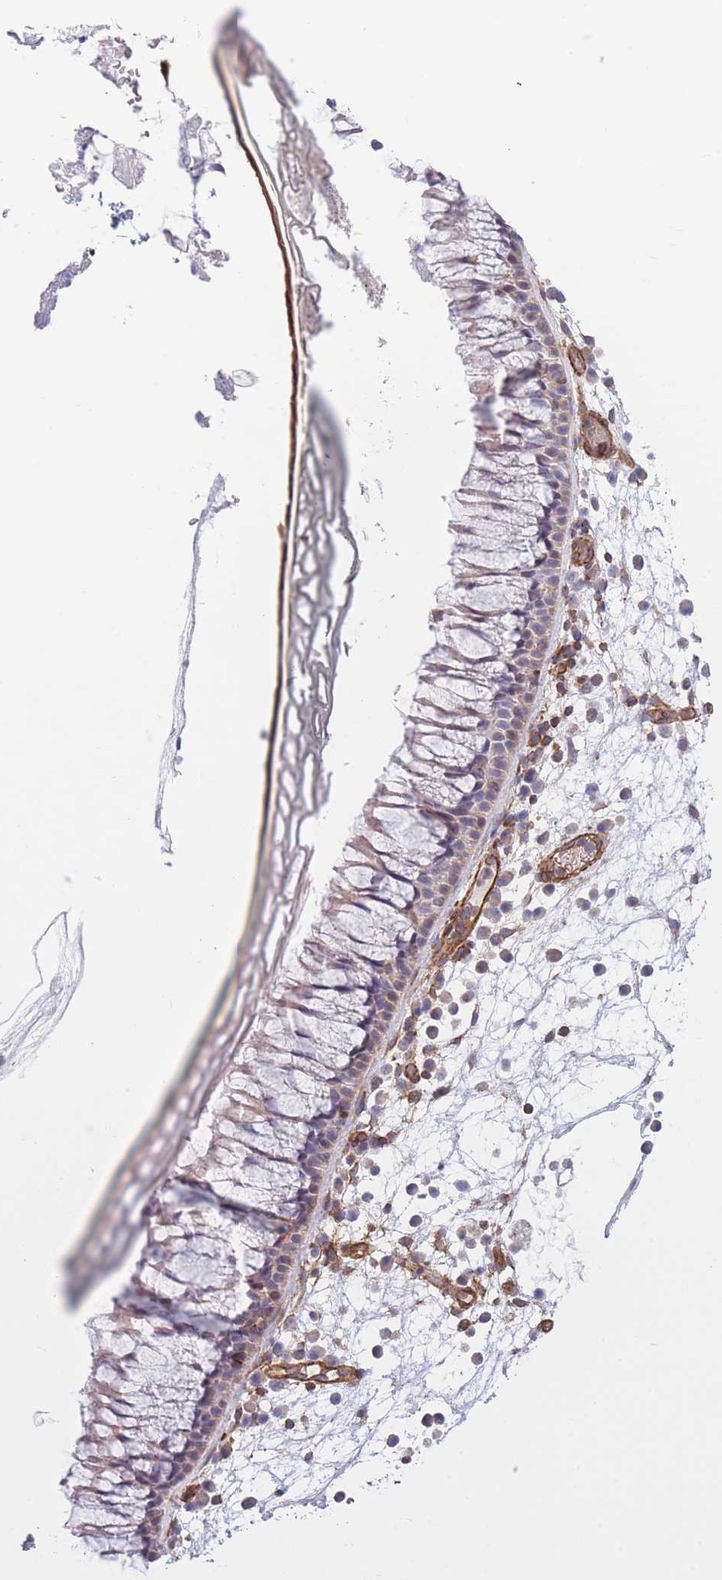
{"staining": {"intensity": "weak", "quantity": "<25%", "location": "cytoplasmic/membranous"}, "tissue": "nasopharynx", "cell_type": "Respiratory epithelial cells", "image_type": "normal", "snomed": [{"axis": "morphology", "description": "Normal tissue, NOS"}, {"axis": "topography", "description": "Nasopharynx"}], "caption": "This is a photomicrograph of IHC staining of unremarkable nasopharynx, which shows no expression in respiratory epithelial cells.", "gene": "CDC25B", "patient": {"sex": "female", "age": 81}}